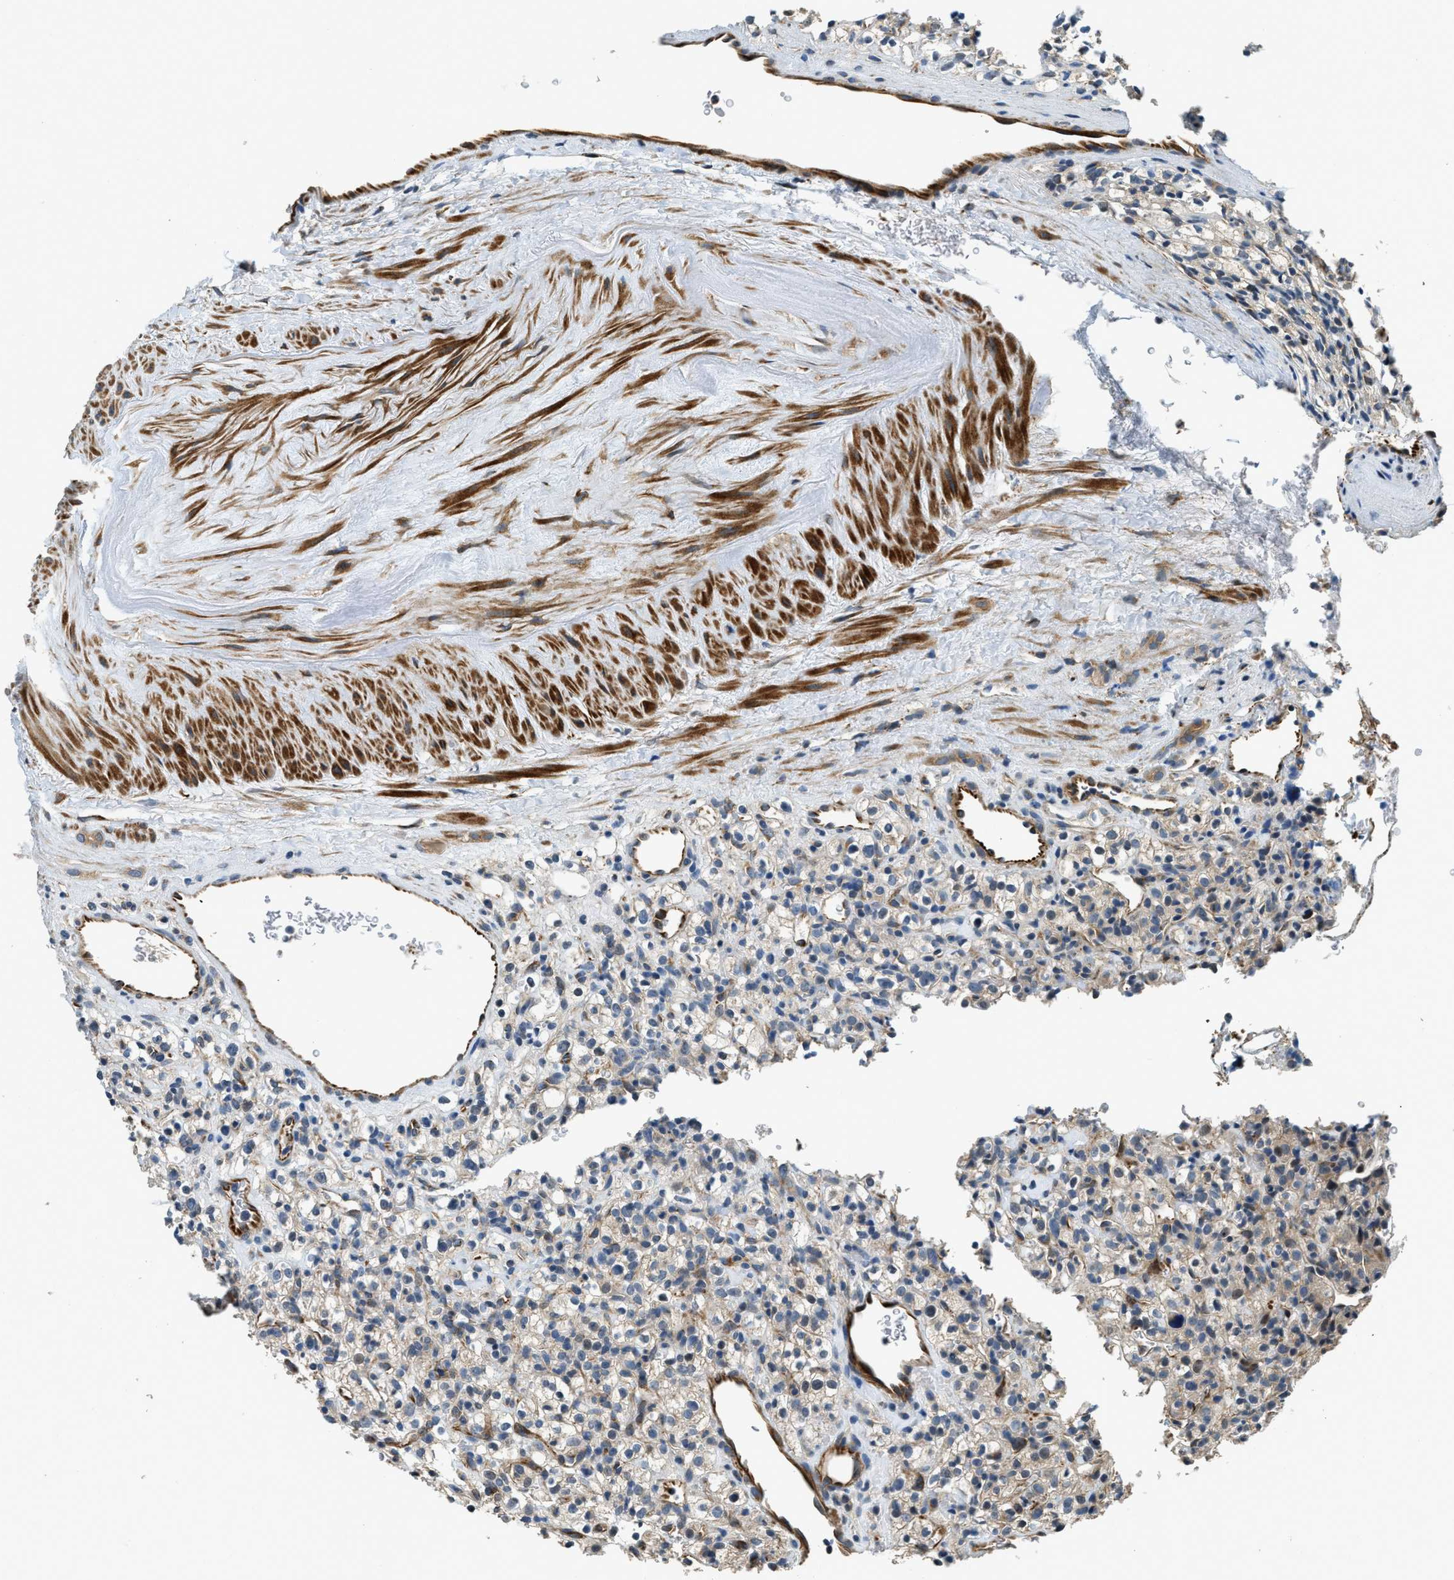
{"staining": {"intensity": "weak", "quantity": "25%-75%", "location": "cytoplasmic/membranous"}, "tissue": "renal cancer", "cell_type": "Tumor cells", "image_type": "cancer", "snomed": [{"axis": "morphology", "description": "Normal tissue, NOS"}, {"axis": "morphology", "description": "Adenocarcinoma, NOS"}, {"axis": "topography", "description": "Kidney"}], "caption": "Immunohistochemical staining of renal cancer (adenocarcinoma) demonstrates low levels of weak cytoplasmic/membranous positivity in about 25%-75% of tumor cells.", "gene": "ALOX12", "patient": {"sex": "female", "age": 72}}